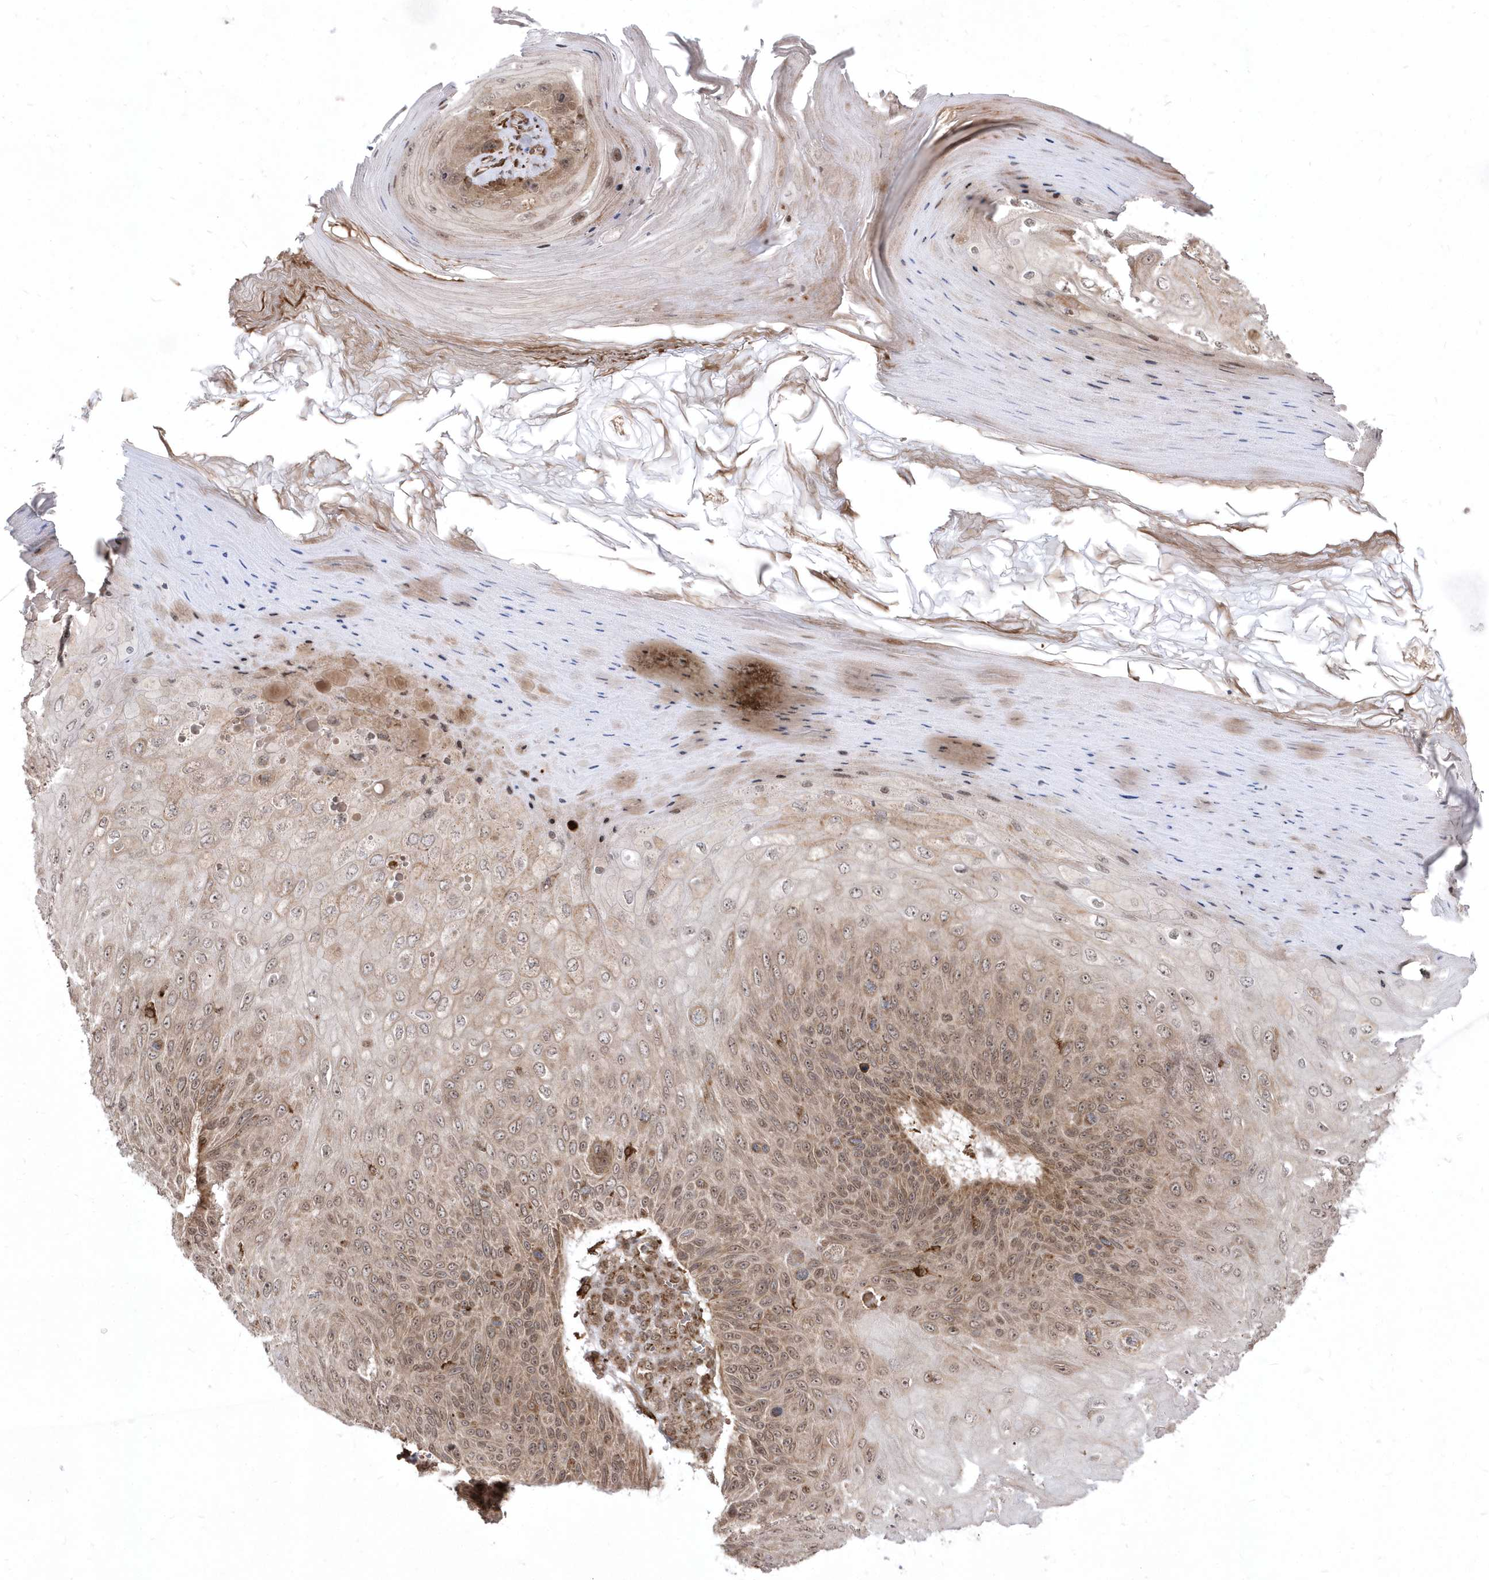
{"staining": {"intensity": "moderate", "quantity": "25%-75%", "location": "cytoplasmic/membranous,nuclear"}, "tissue": "skin cancer", "cell_type": "Tumor cells", "image_type": "cancer", "snomed": [{"axis": "morphology", "description": "Squamous cell carcinoma, NOS"}, {"axis": "topography", "description": "Skin"}], "caption": "Skin cancer (squamous cell carcinoma) tissue shows moderate cytoplasmic/membranous and nuclear expression in approximately 25%-75% of tumor cells, visualized by immunohistochemistry.", "gene": "EPC2", "patient": {"sex": "female", "age": 88}}